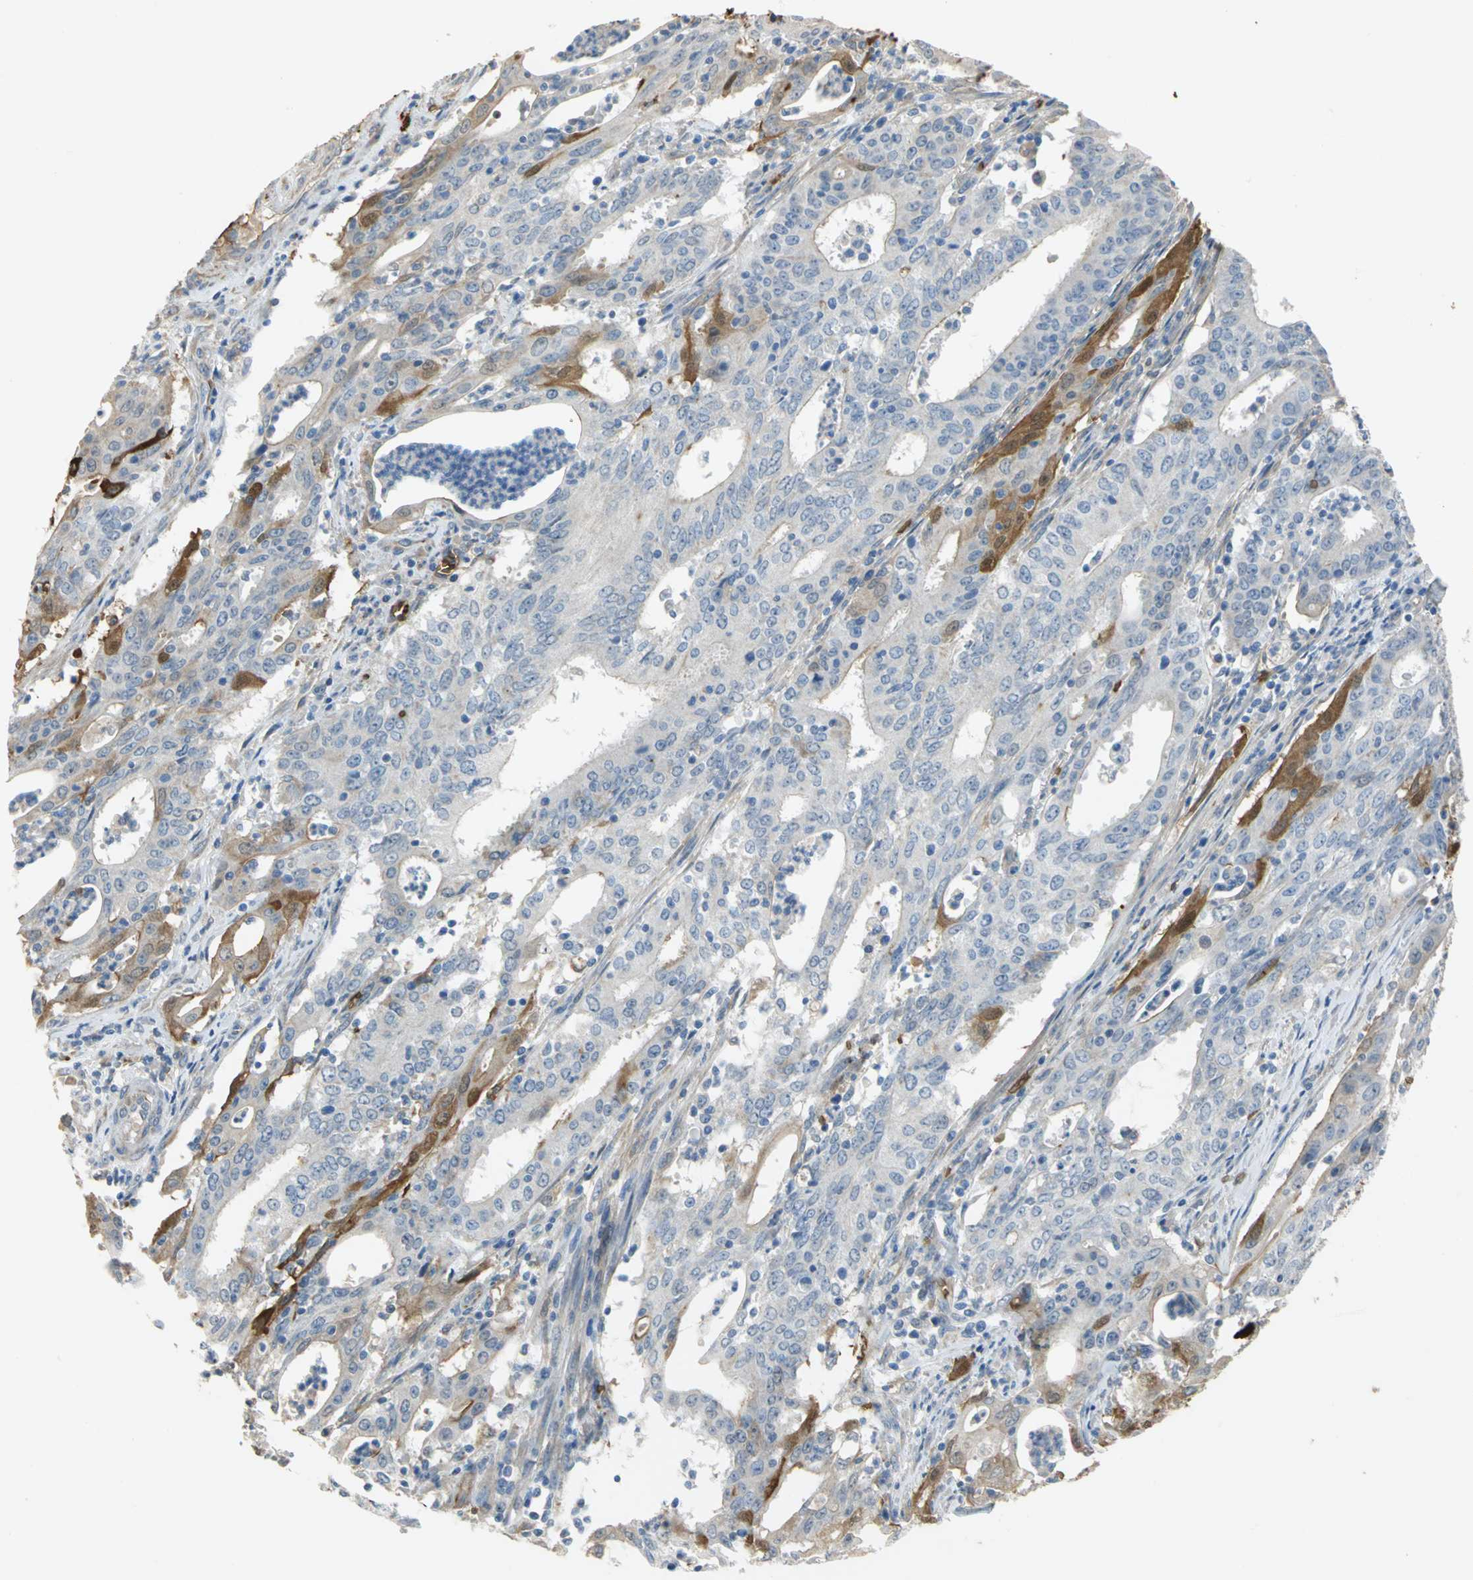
{"staining": {"intensity": "moderate", "quantity": "<25%", "location": "cytoplasmic/membranous"}, "tissue": "cervical cancer", "cell_type": "Tumor cells", "image_type": "cancer", "snomed": [{"axis": "morphology", "description": "Adenocarcinoma, NOS"}, {"axis": "topography", "description": "Cervix"}], "caption": "DAB immunohistochemical staining of cervical adenocarcinoma reveals moderate cytoplasmic/membranous protein expression in approximately <25% of tumor cells.", "gene": "TREM1", "patient": {"sex": "female", "age": 44}}